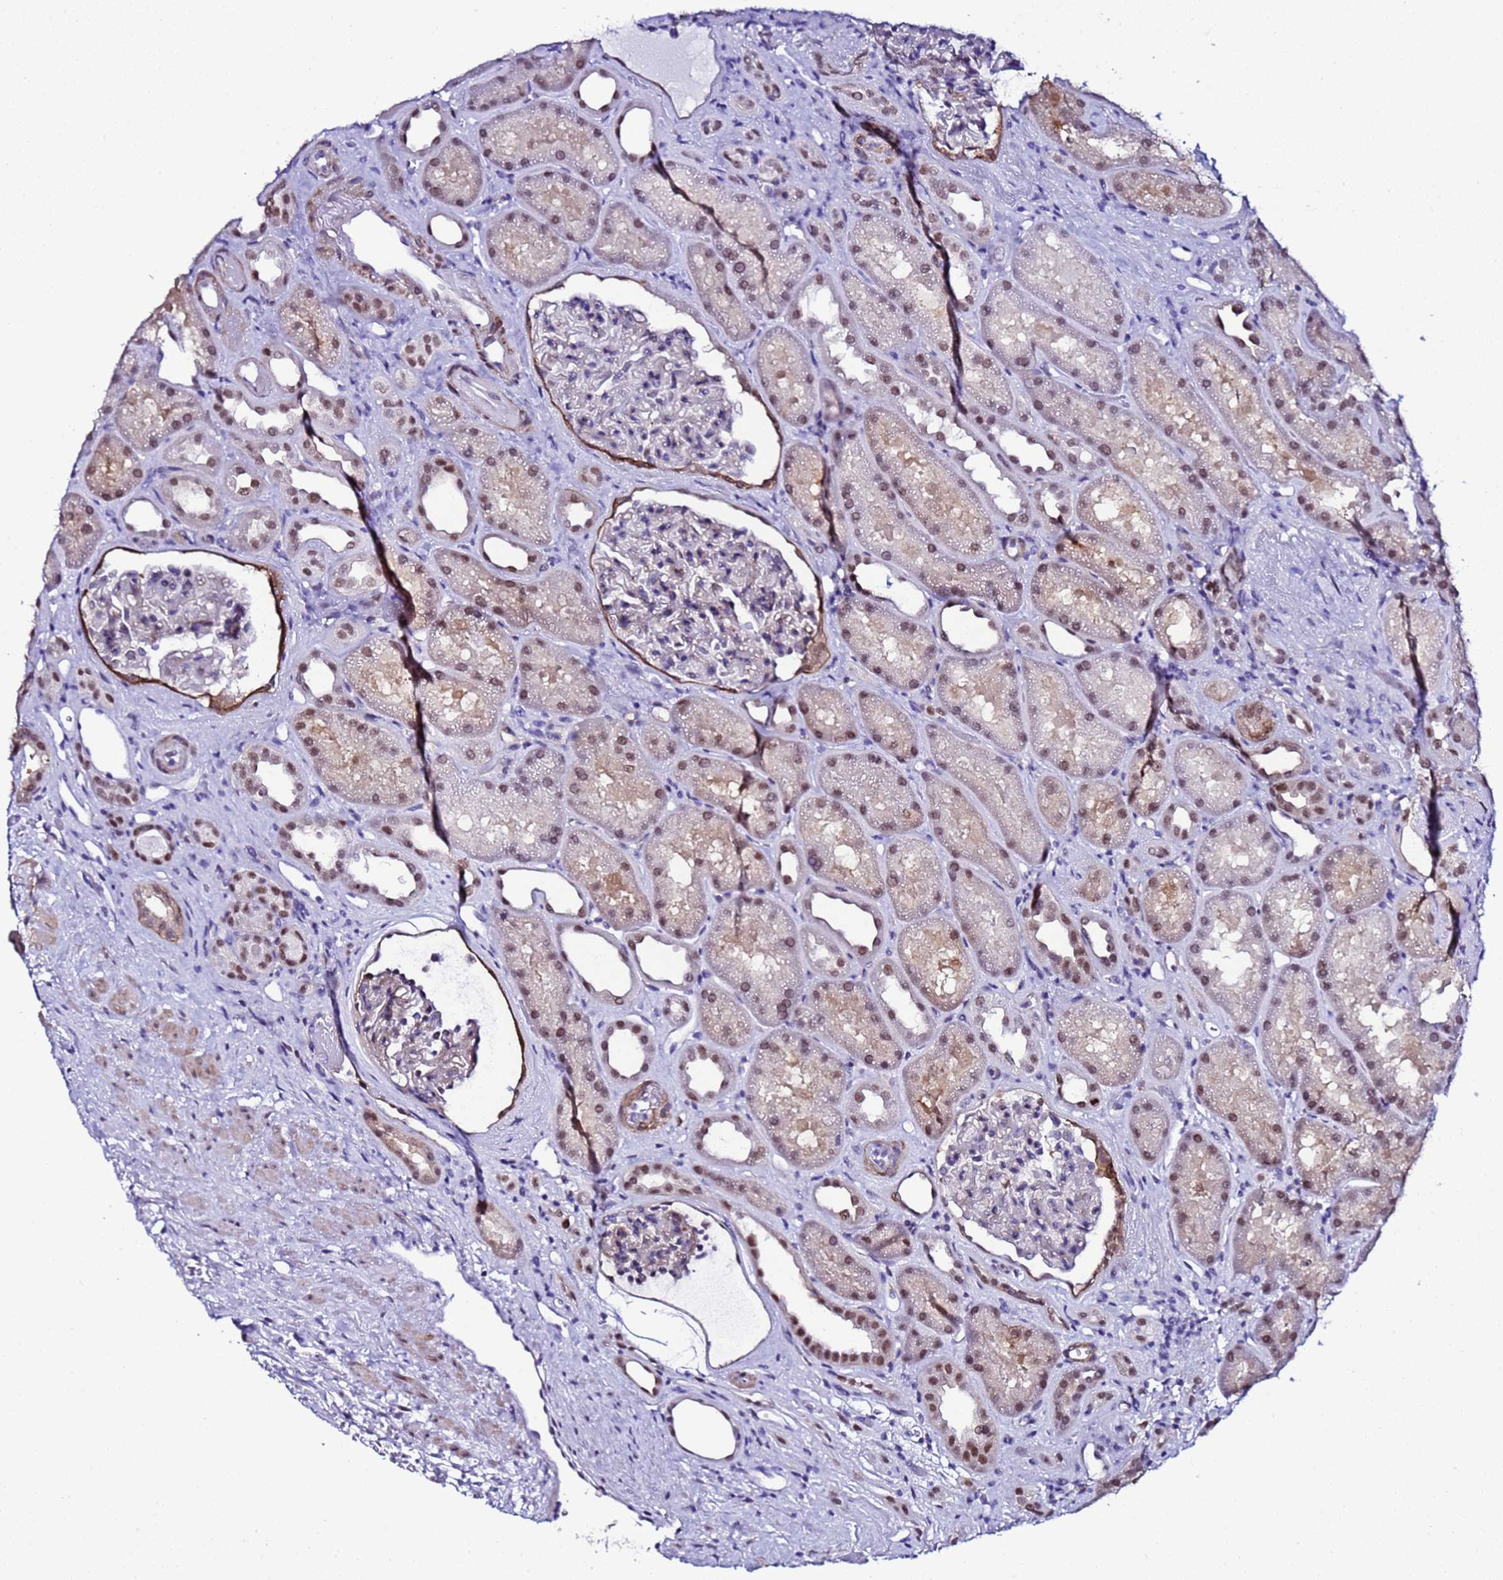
{"staining": {"intensity": "weak", "quantity": "<25%", "location": "nuclear"}, "tissue": "kidney", "cell_type": "Cells in glomeruli", "image_type": "normal", "snomed": [{"axis": "morphology", "description": "Normal tissue, NOS"}, {"axis": "topography", "description": "Kidney"}], "caption": "Immunohistochemistry (IHC) of unremarkable human kidney displays no positivity in cells in glomeruli.", "gene": "BCL7A", "patient": {"sex": "male", "age": 61}}